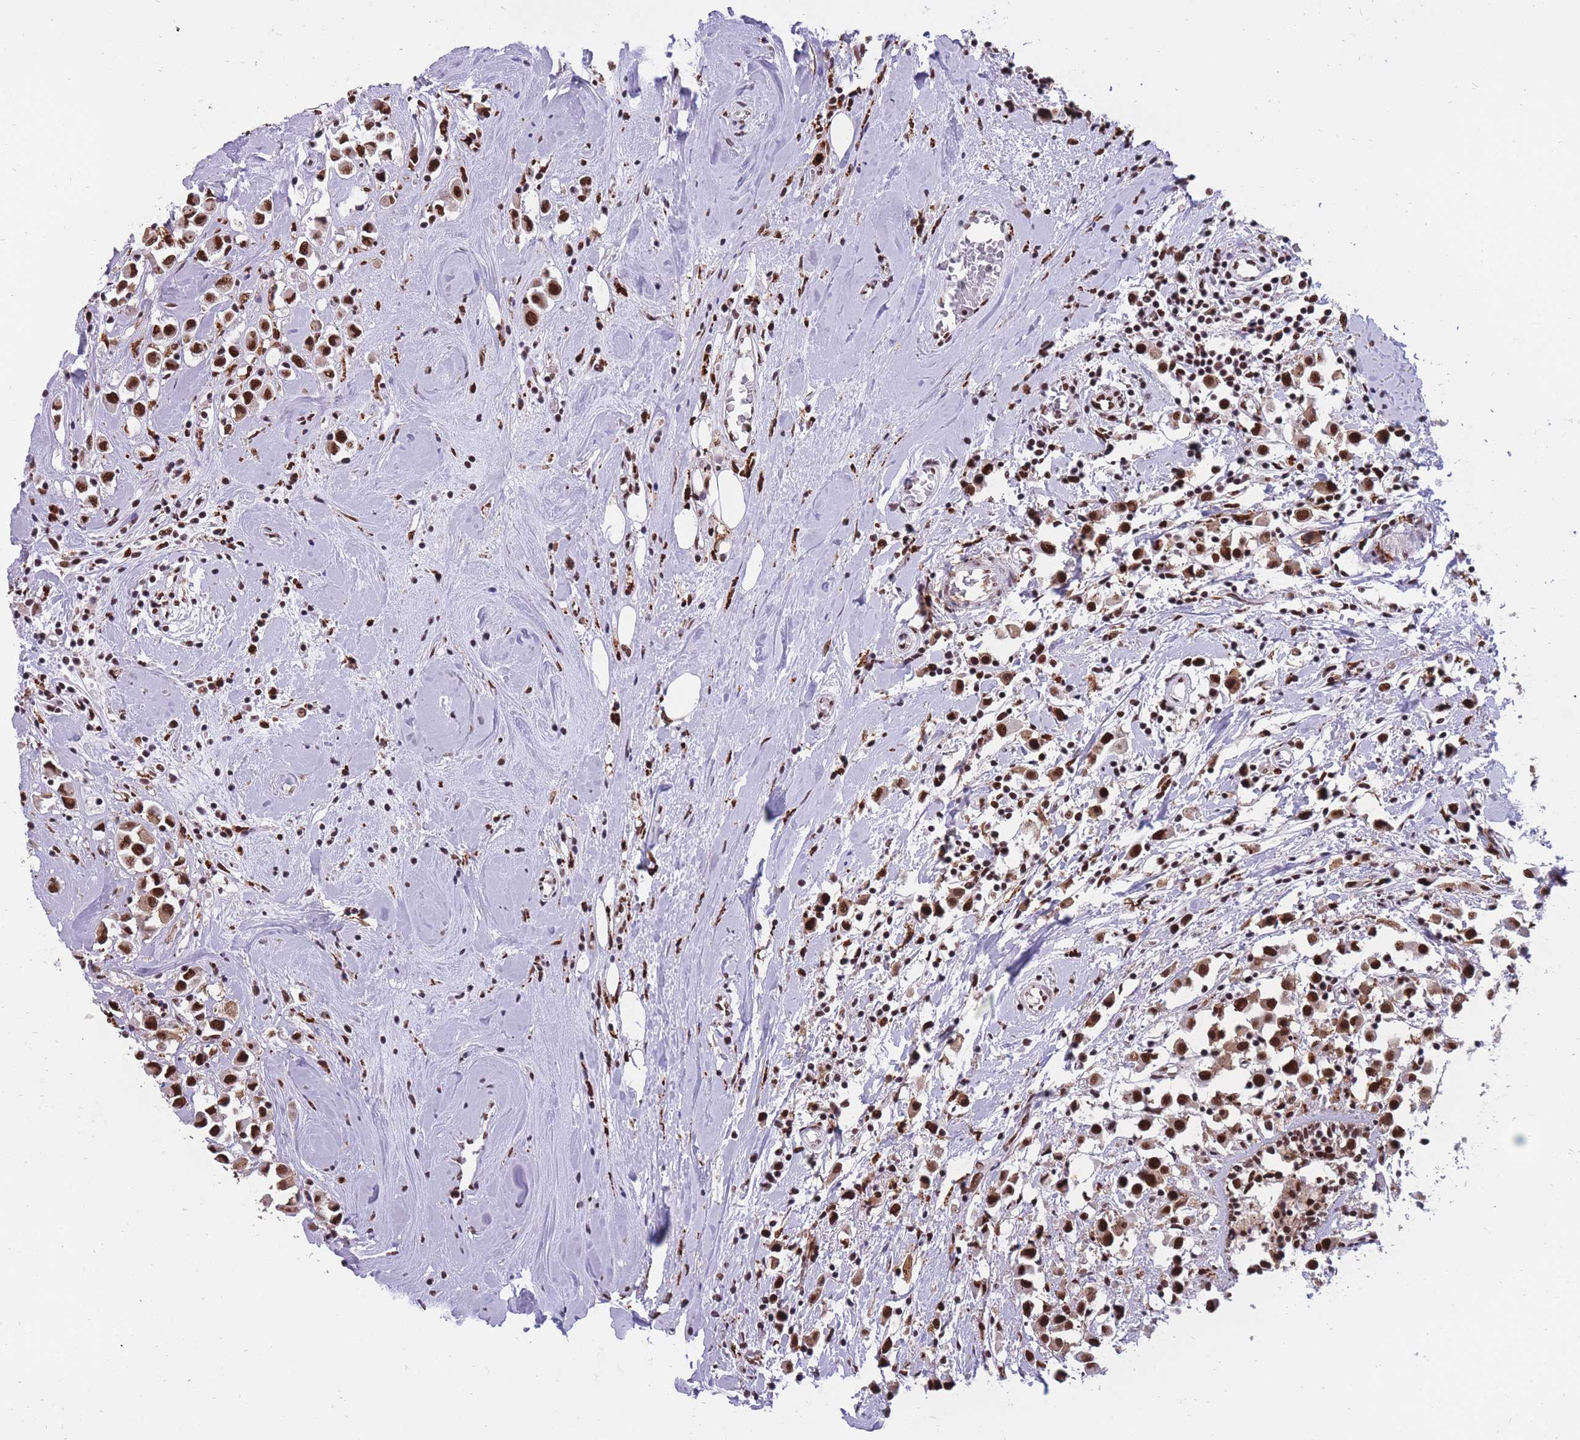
{"staining": {"intensity": "strong", "quantity": ">75%", "location": "nuclear"}, "tissue": "breast cancer", "cell_type": "Tumor cells", "image_type": "cancer", "snomed": [{"axis": "morphology", "description": "Duct carcinoma"}, {"axis": "topography", "description": "Breast"}], "caption": "Immunohistochemistry (IHC) photomicrograph of neoplastic tissue: human intraductal carcinoma (breast) stained using immunohistochemistry (IHC) exhibits high levels of strong protein expression localized specifically in the nuclear of tumor cells, appearing as a nuclear brown color.", "gene": "PRPF19", "patient": {"sex": "female", "age": 61}}